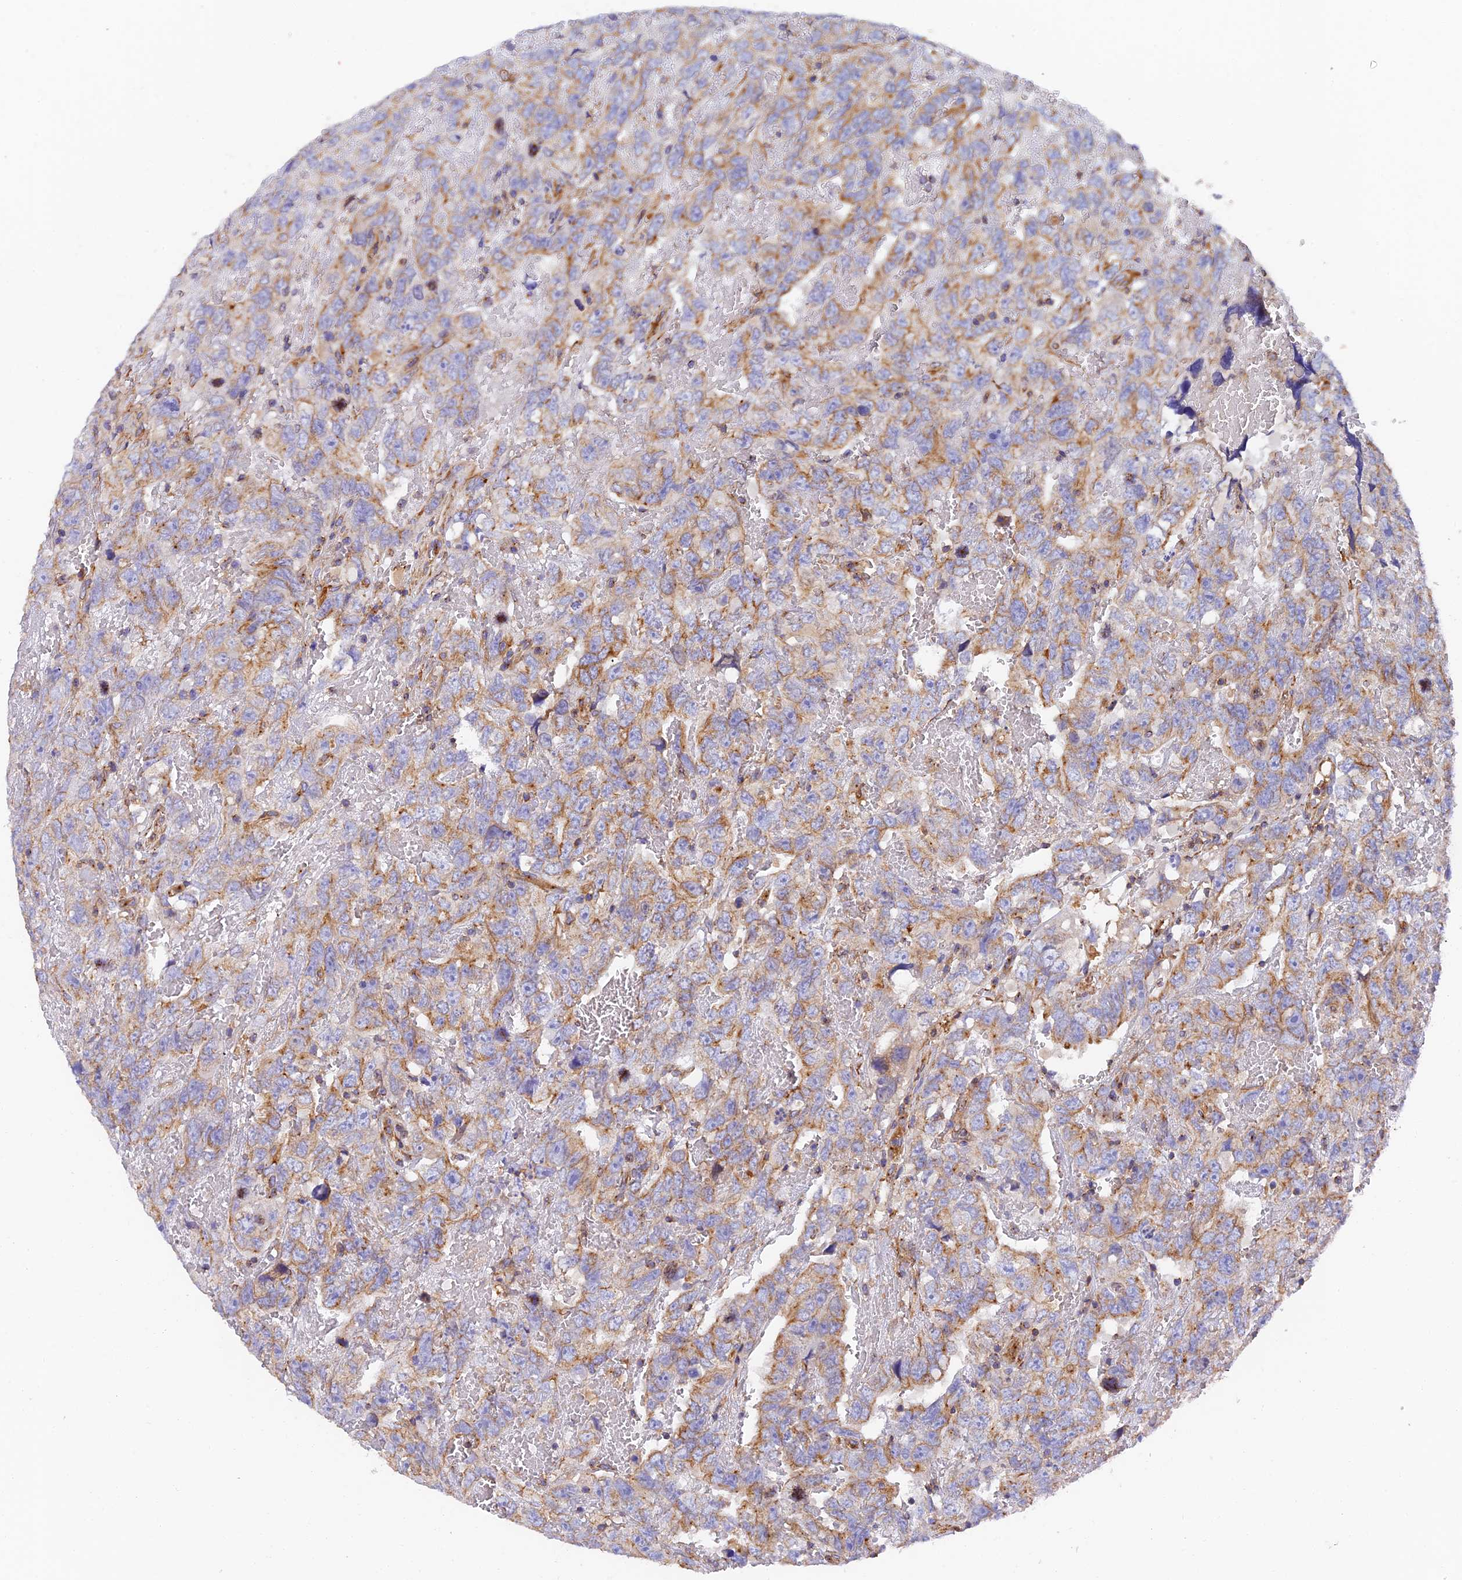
{"staining": {"intensity": "moderate", "quantity": "<25%", "location": "cytoplasmic/membranous"}, "tissue": "testis cancer", "cell_type": "Tumor cells", "image_type": "cancer", "snomed": [{"axis": "morphology", "description": "Carcinoma, Embryonal, NOS"}, {"axis": "topography", "description": "Testis"}], "caption": "Tumor cells reveal moderate cytoplasmic/membranous staining in about <25% of cells in testis cancer (embryonal carcinoma). Immunohistochemistry stains the protein of interest in brown and the nuclei are stained blue.", "gene": "DCTN2", "patient": {"sex": "male", "age": 45}}